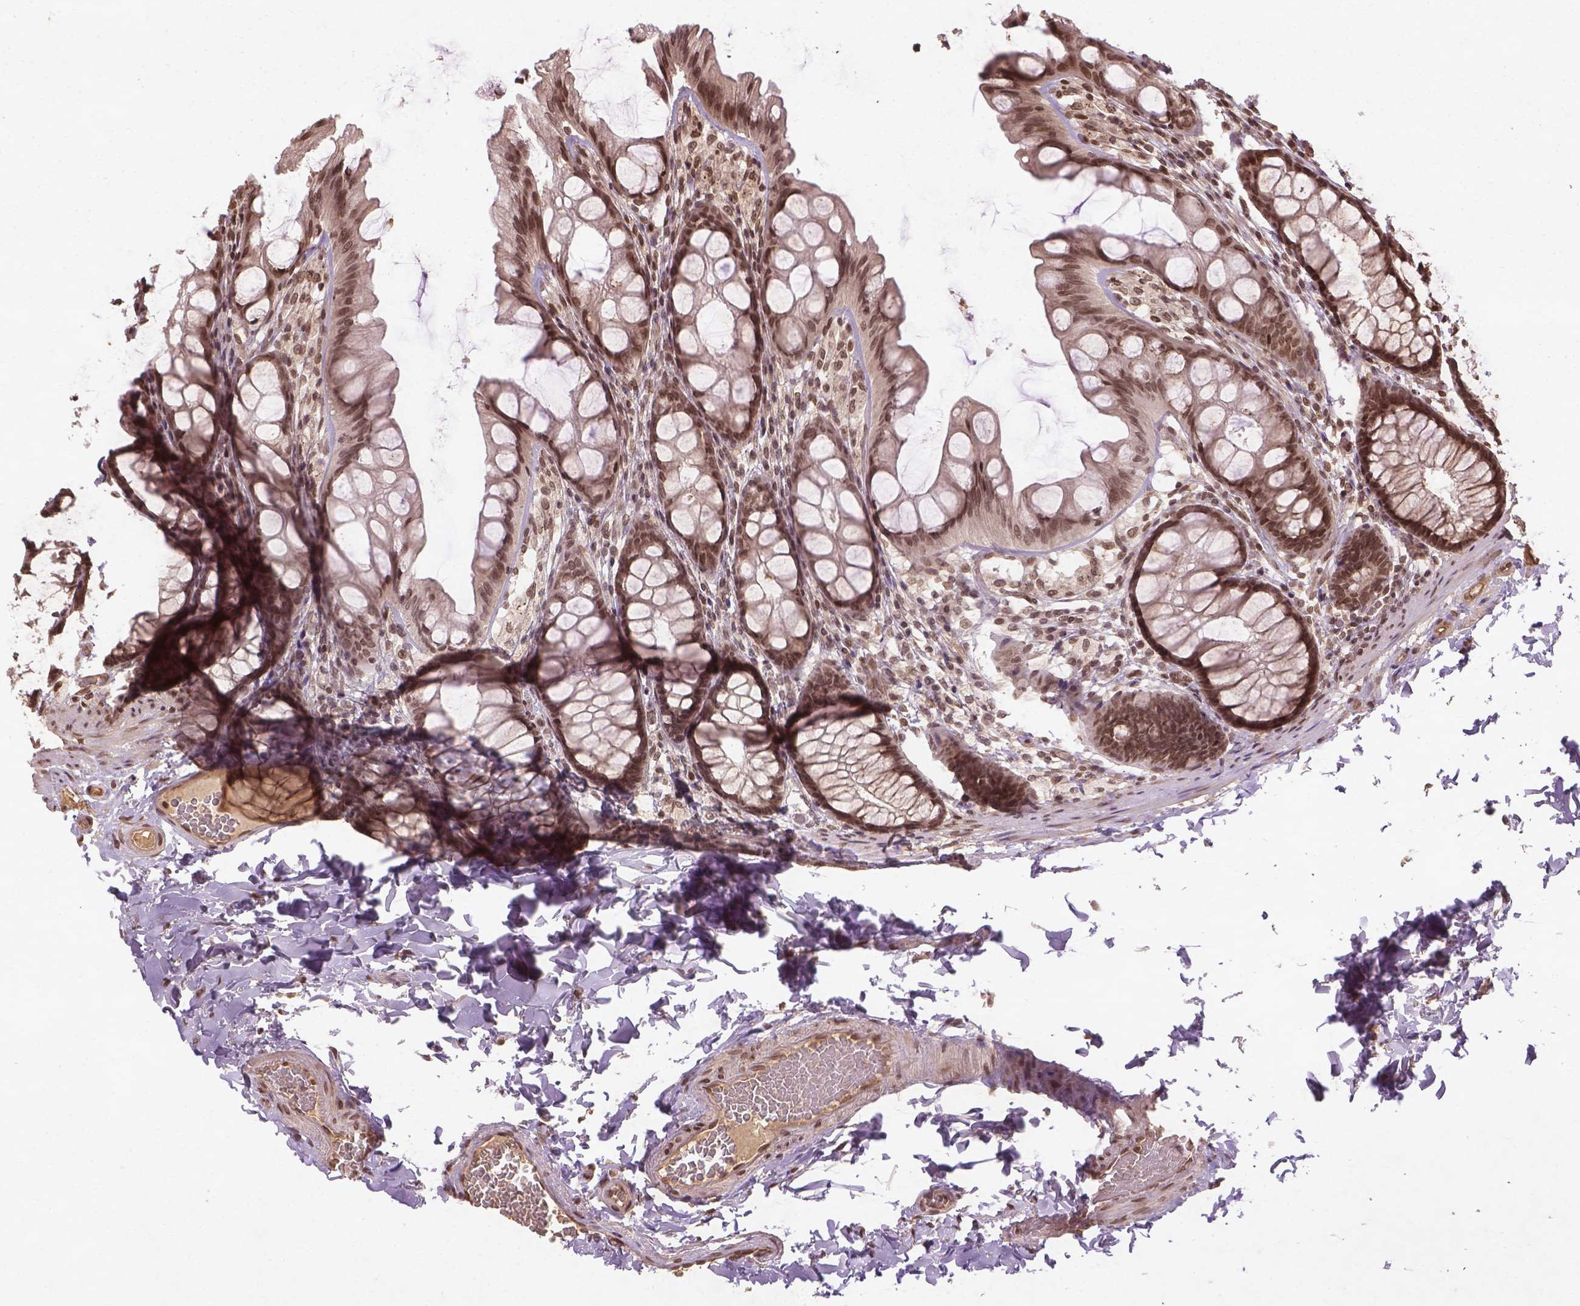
{"staining": {"intensity": "moderate", "quantity": ">75%", "location": "nuclear"}, "tissue": "colon", "cell_type": "Endothelial cells", "image_type": "normal", "snomed": [{"axis": "morphology", "description": "Normal tissue, NOS"}, {"axis": "topography", "description": "Colon"}], "caption": "Immunohistochemistry (IHC) of unremarkable human colon reveals medium levels of moderate nuclear staining in about >75% of endothelial cells. (DAB IHC with brightfield microscopy, high magnification).", "gene": "BANF1", "patient": {"sex": "male", "age": 47}}